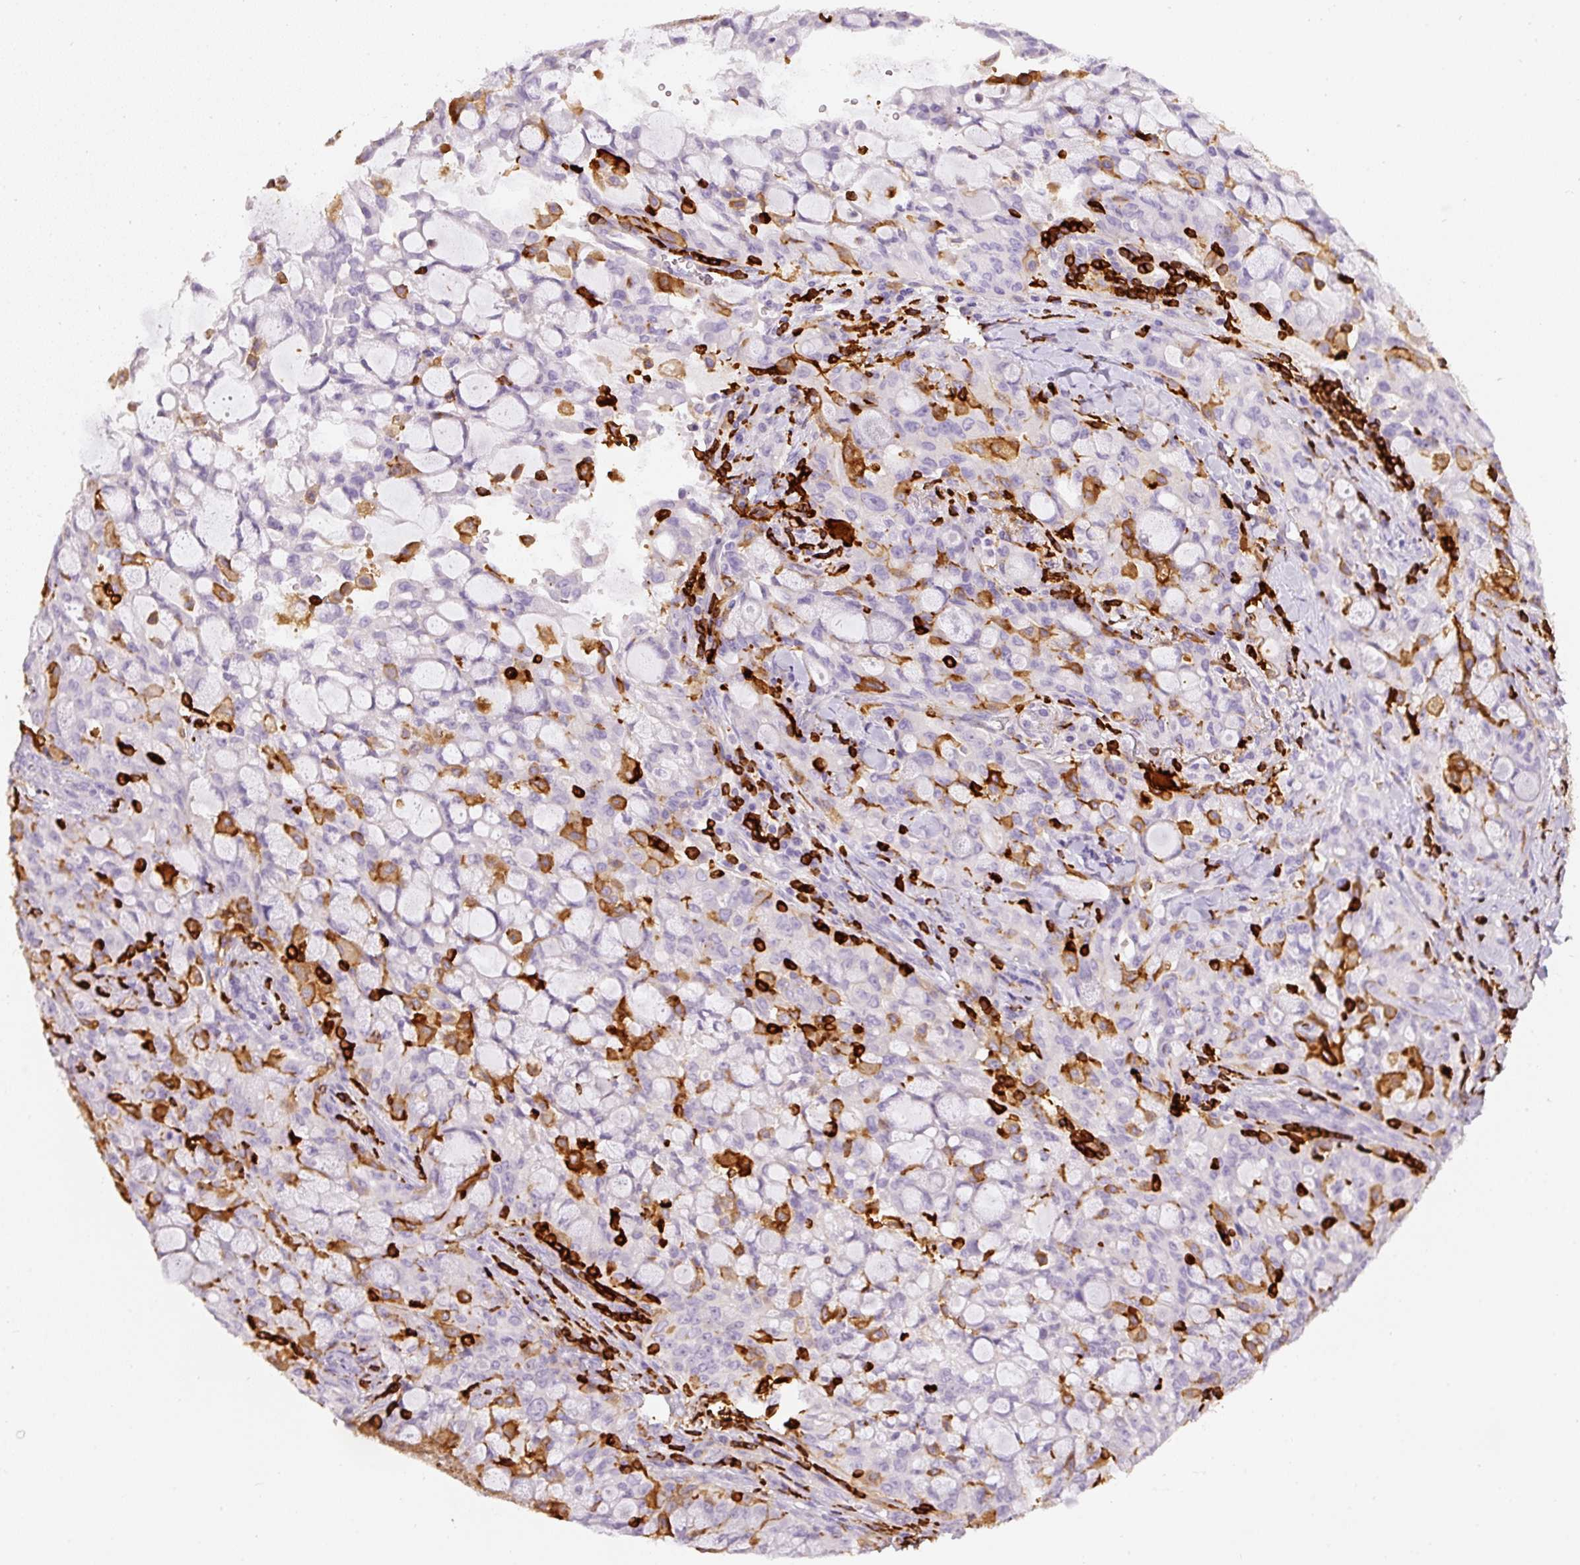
{"staining": {"intensity": "negative", "quantity": "none", "location": "none"}, "tissue": "lung cancer", "cell_type": "Tumor cells", "image_type": "cancer", "snomed": [{"axis": "morphology", "description": "Adenocarcinoma, NOS"}, {"axis": "topography", "description": "Lung"}], "caption": "A micrograph of human lung cancer (adenocarcinoma) is negative for staining in tumor cells. (DAB (3,3'-diaminobenzidine) immunohistochemistry (IHC) with hematoxylin counter stain).", "gene": "EVL", "patient": {"sex": "female", "age": 44}}